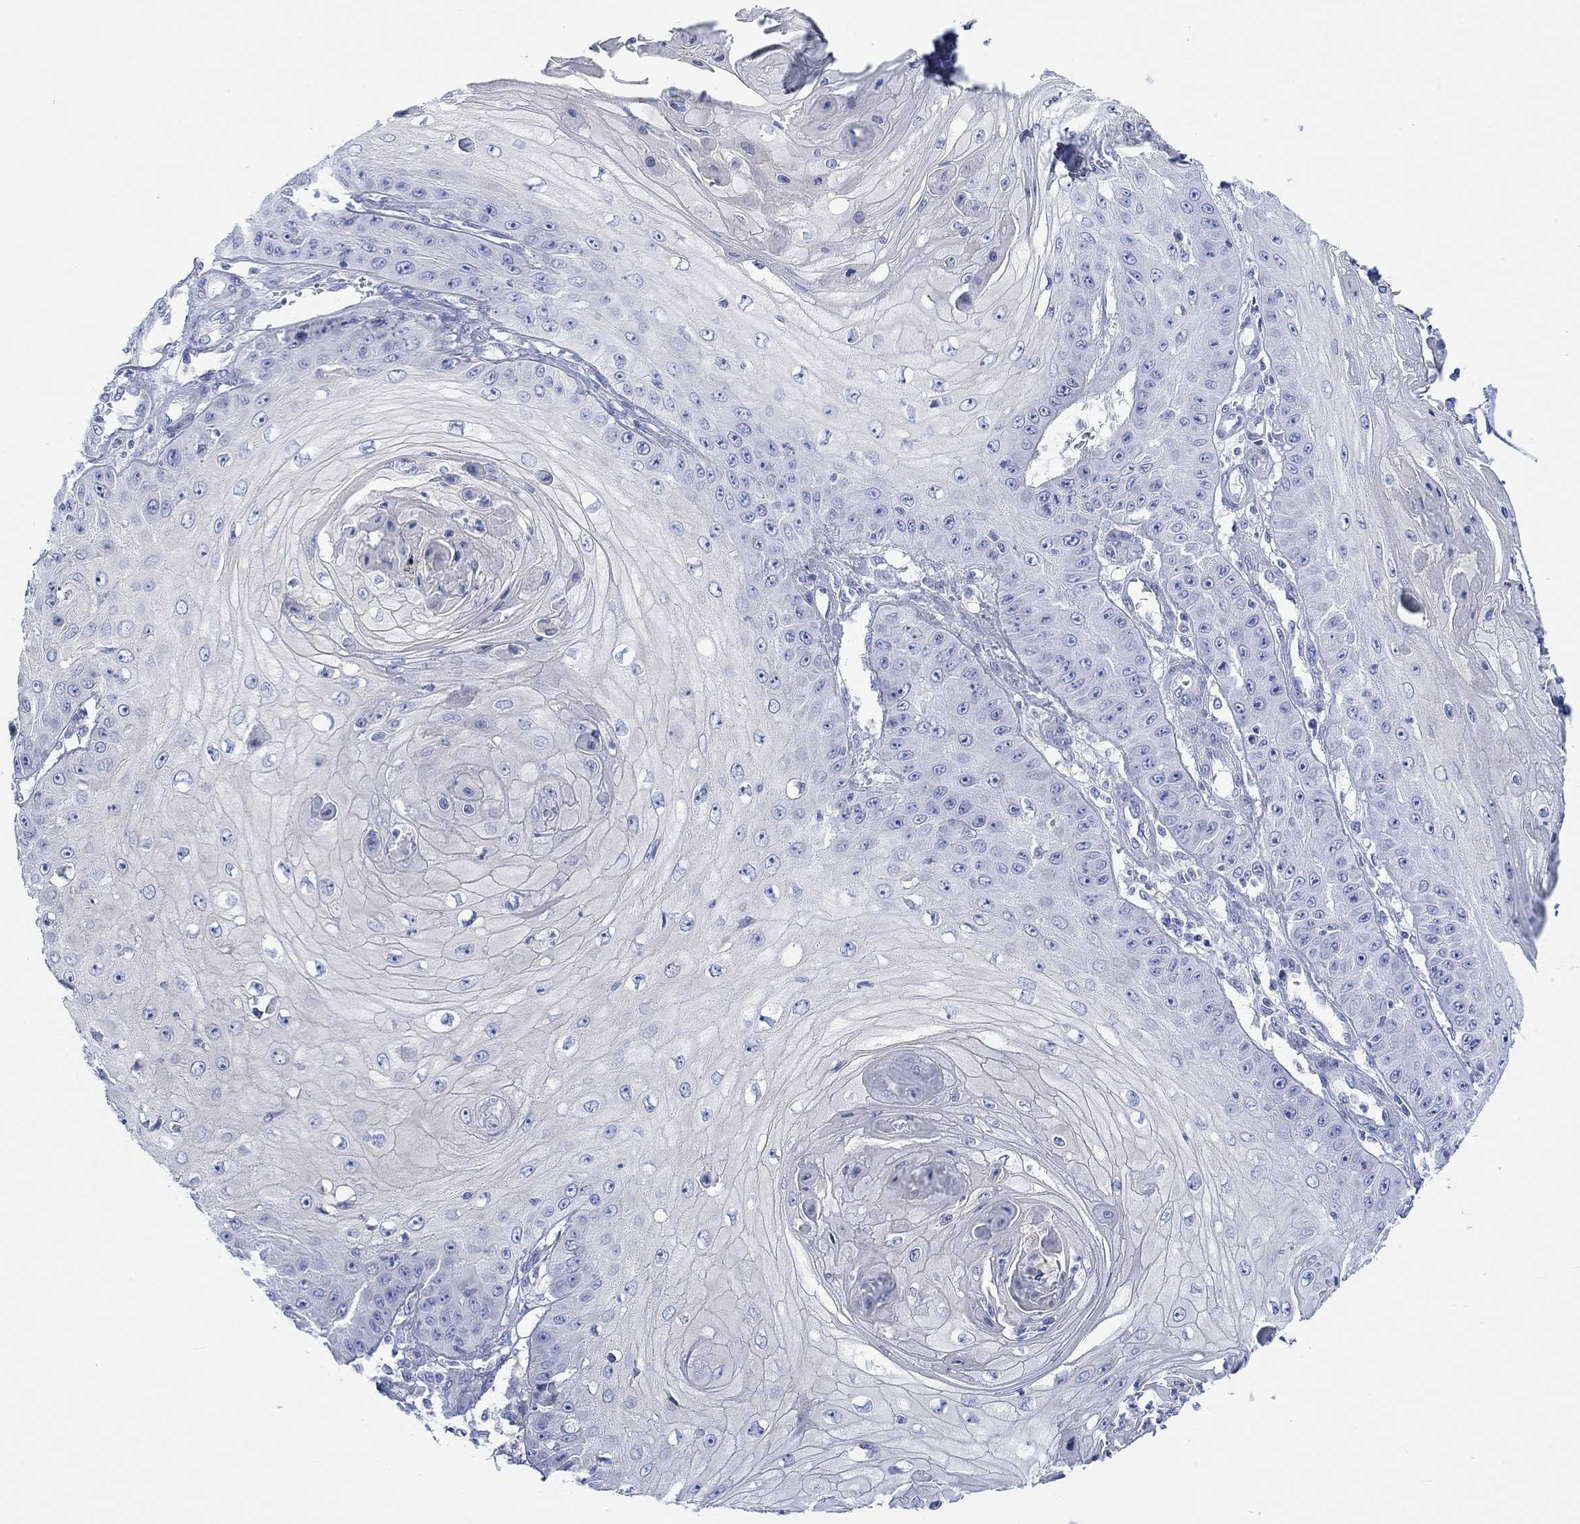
{"staining": {"intensity": "negative", "quantity": "none", "location": "none"}, "tissue": "skin cancer", "cell_type": "Tumor cells", "image_type": "cancer", "snomed": [{"axis": "morphology", "description": "Squamous cell carcinoma, NOS"}, {"axis": "topography", "description": "Skin"}], "caption": "Skin squamous cell carcinoma stained for a protein using immunohistochemistry exhibits no expression tumor cells.", "gene": "REEP6", "patient": {"sex": "male", "age": 70}}